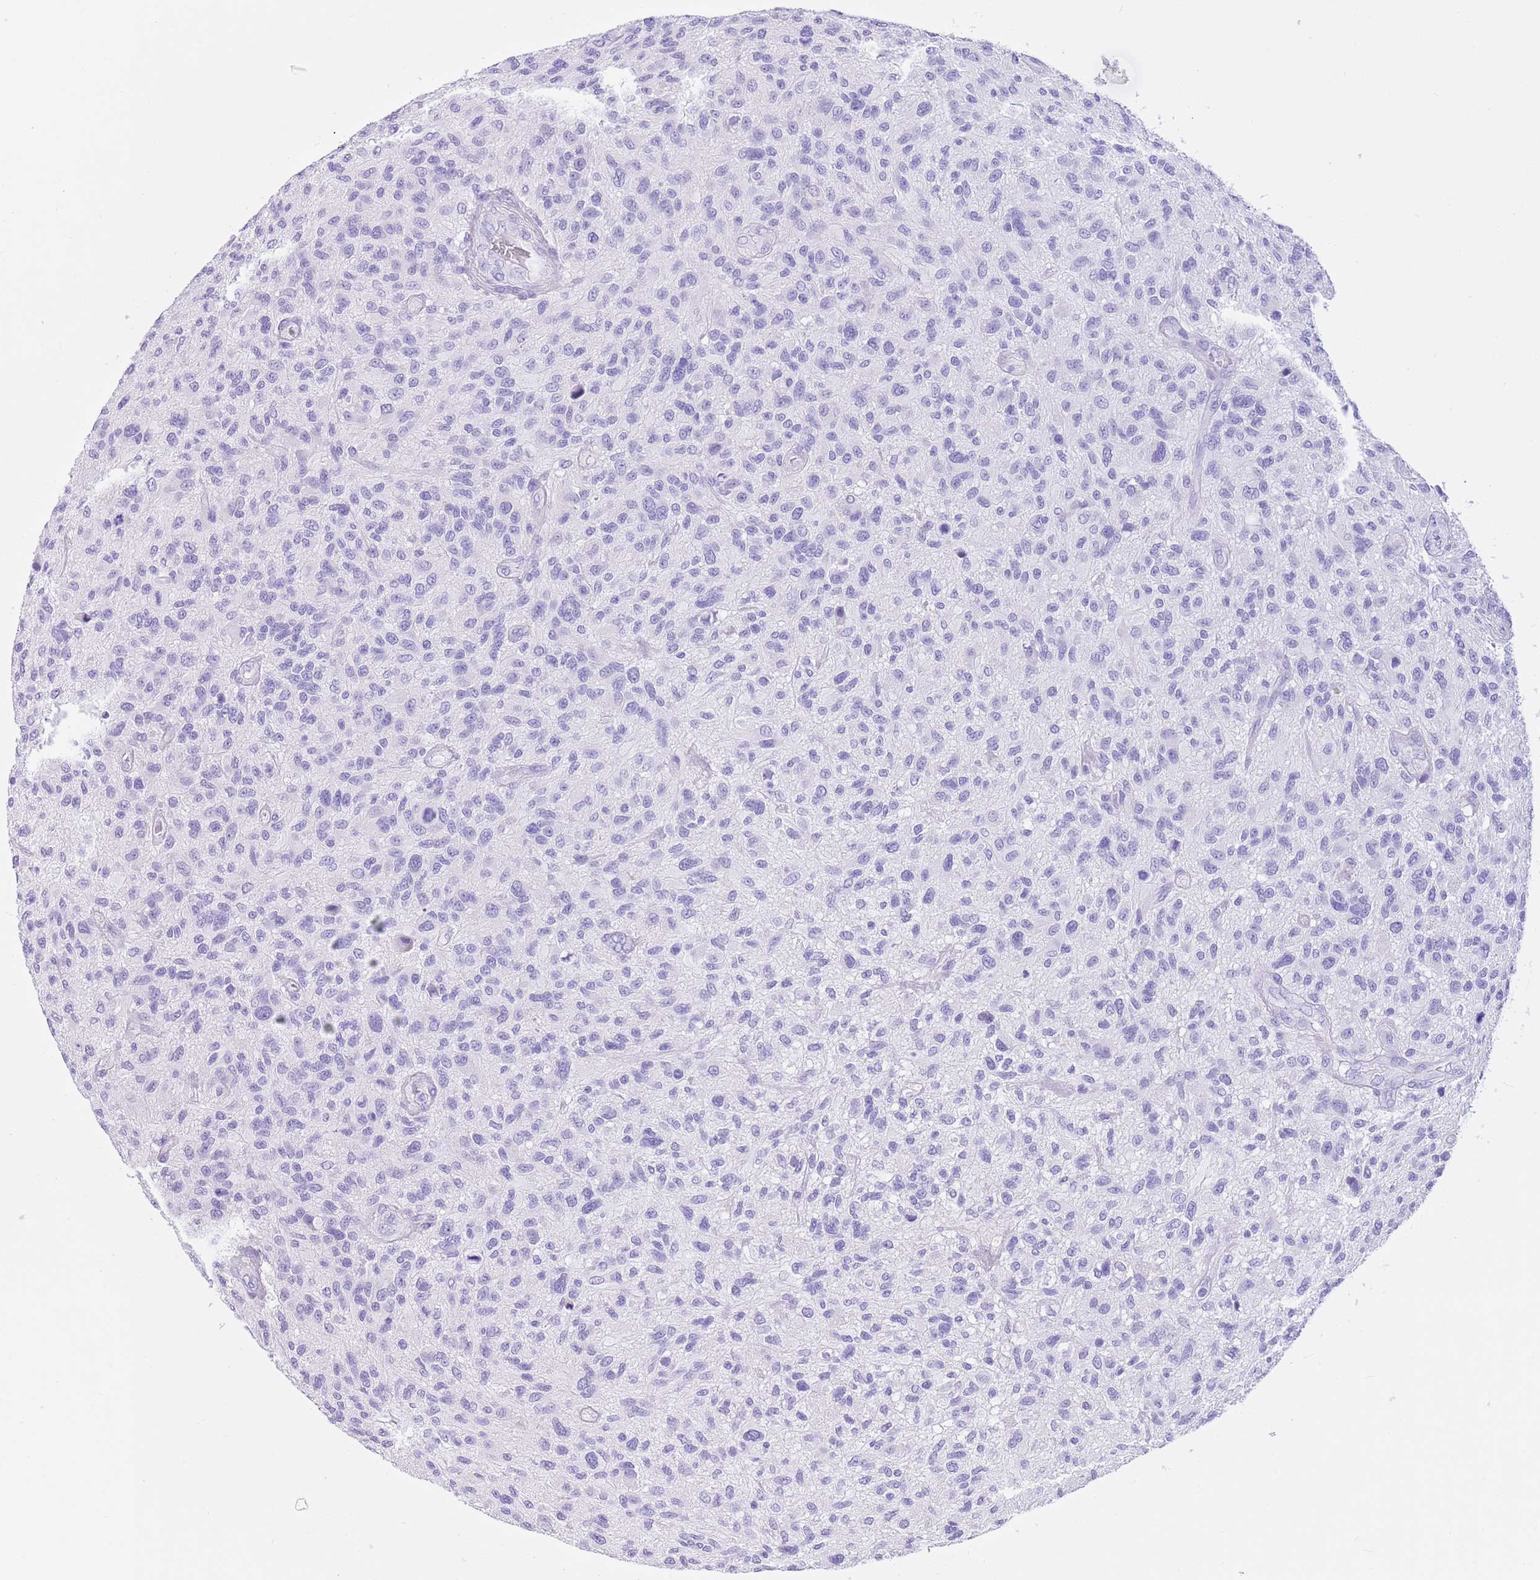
{"staining": {"intensity": "negative", "quantity": "none", "location": "none"}, "tissue": "glioma", "cell_type": "Tumor cells", "image_type": "cancer", "snomed": [{"axis": "morphology", "description": "Glioma, malignant, High grade"}, {"axis": "topography", "description": "Brain"}], "caption": "DAB (3,3'-diaminobenzidine) immunohistochemical staining of human glioma demonstrates no significant staining in tumor cells. The staining was performed using DAB to visualize the protein expression in brown, while the nuclei were stained in blue with hematoxylin (Magnification: 20x).", "gene": "TMEM185B", "patient": {"sex": "male", "age": 47}}